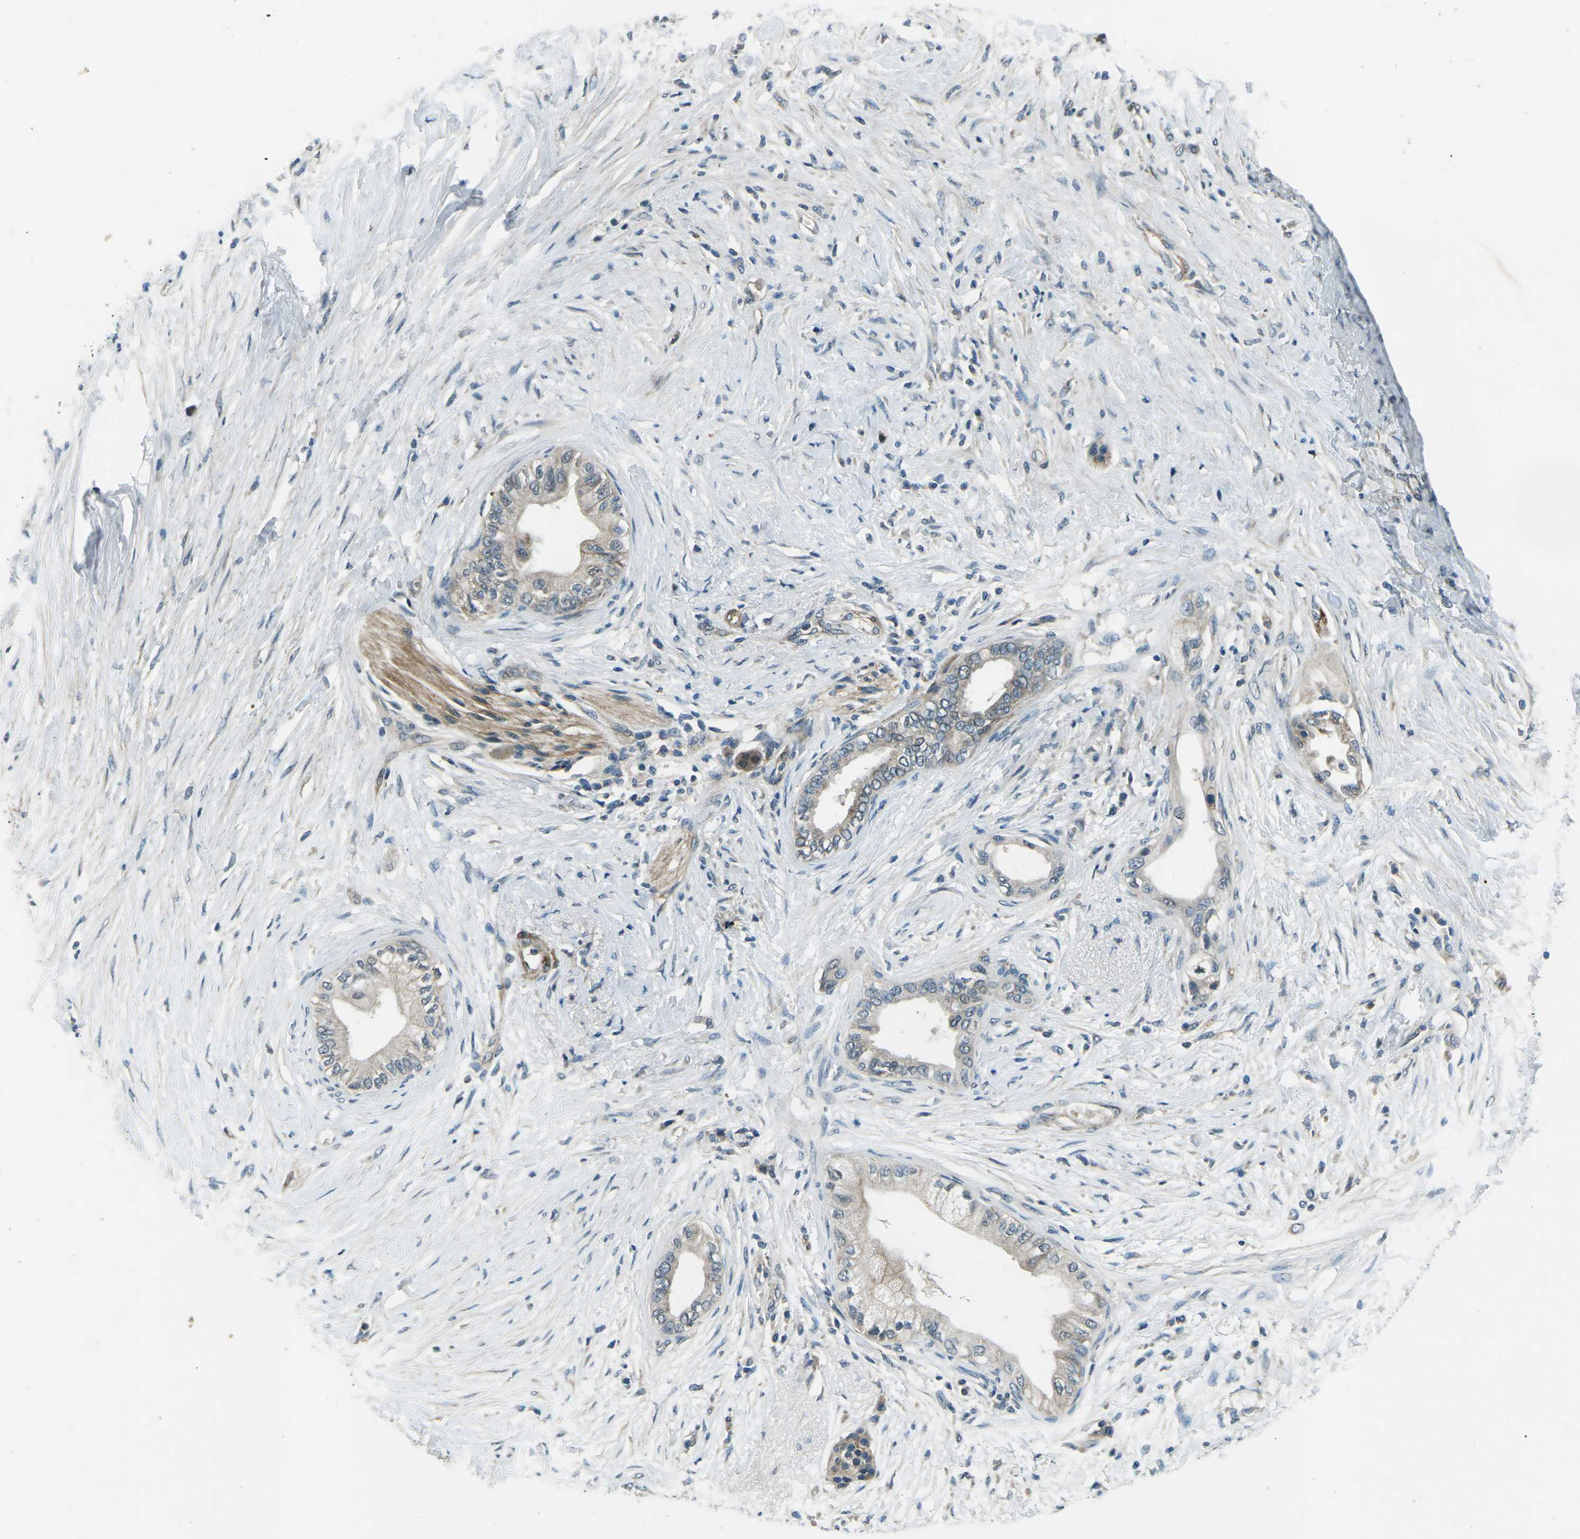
{"staining": {"intensity": "weak", "quantity": "25%-75%", "location": "cytoplasmic/membranous"}, "tissue": "pancreatic cancer", "cell_type": "Tumor cells", "image_type": "cancer", "snomed": [{"axis": "morphology", "description": "Normal tissue, NOS"}, {"axis": "morphology", "description": "Adenocarcinoma, NOS"}, {"axis": "topography", "description": "Pancreas"}, {"axis": "topography", "description": "Duodenum"}], "caption": "A high-resolution image shows immunohistochemistry (IHC) staining of pancreatic adenocarcinoma, which reveals weak cytoplasmic/membranous expression in about 25%-75% of tumor cells. (Brightfield microscopy of DAB IHC at high magnification).", "gene": "AFAP1", "patient": {"sex": "female", "age": 60}}